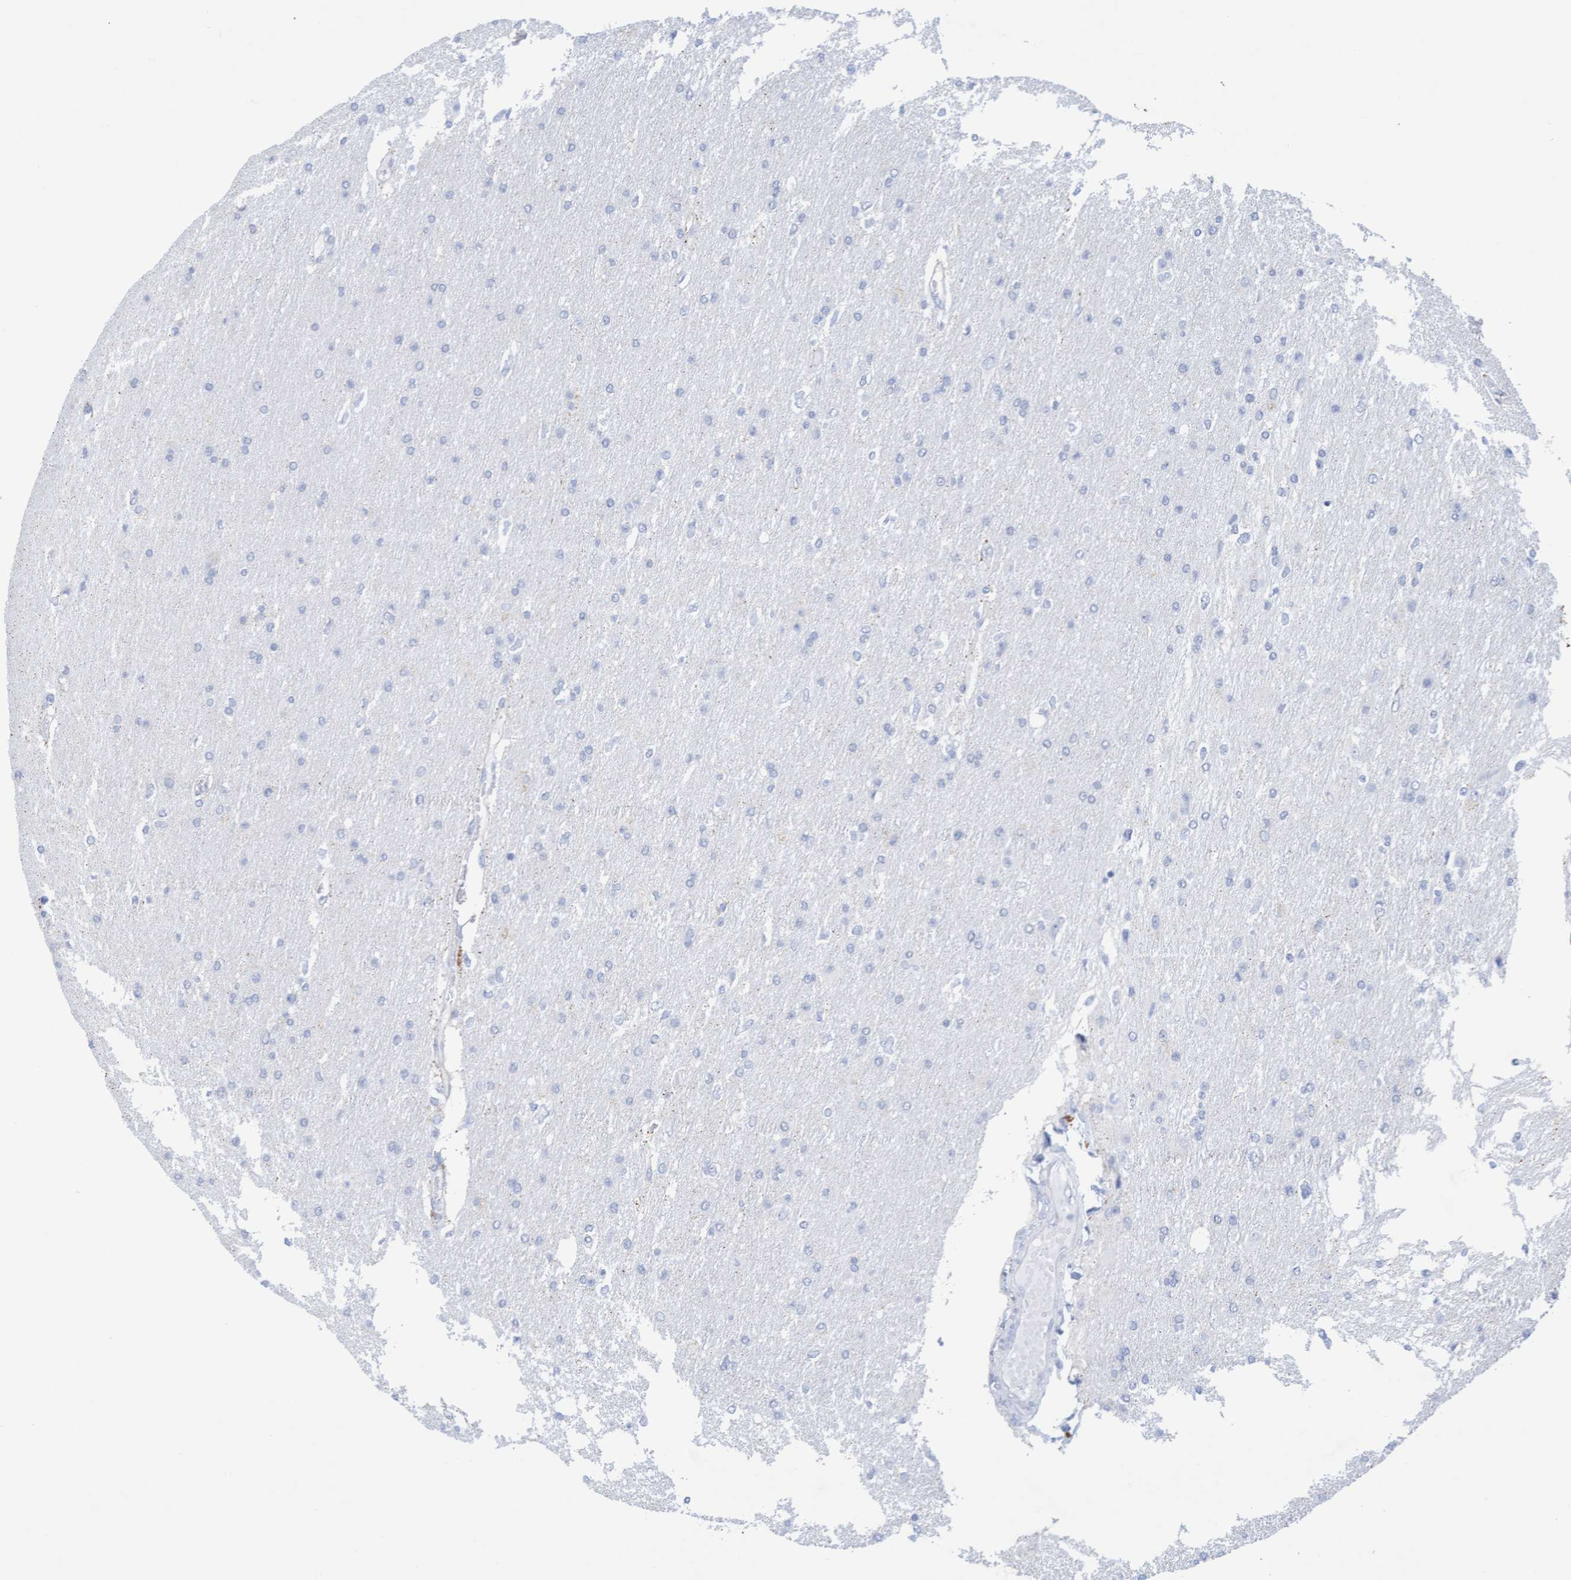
{"staining": {"intensity": "negative", "quantity": "none", "location": "none"}, "tissue": "glioma", "cell_type": "Tumor cells", "image_type": "cancer", "snomed": [{"axis": "morphology", "description": "Glioma, malignant, High grade"}, {"axis": "topography", "description": "Cerebral cortex"}], "caption": "Immunohistochemical staining of human high-grade glioma (malignant) reveals no significant expression in tumor cells. (DAB immunohistochemistry with hematoxylin counter stain).", "gene": "SLC28A3", "patient": {"sex": "female", "age": 36}}